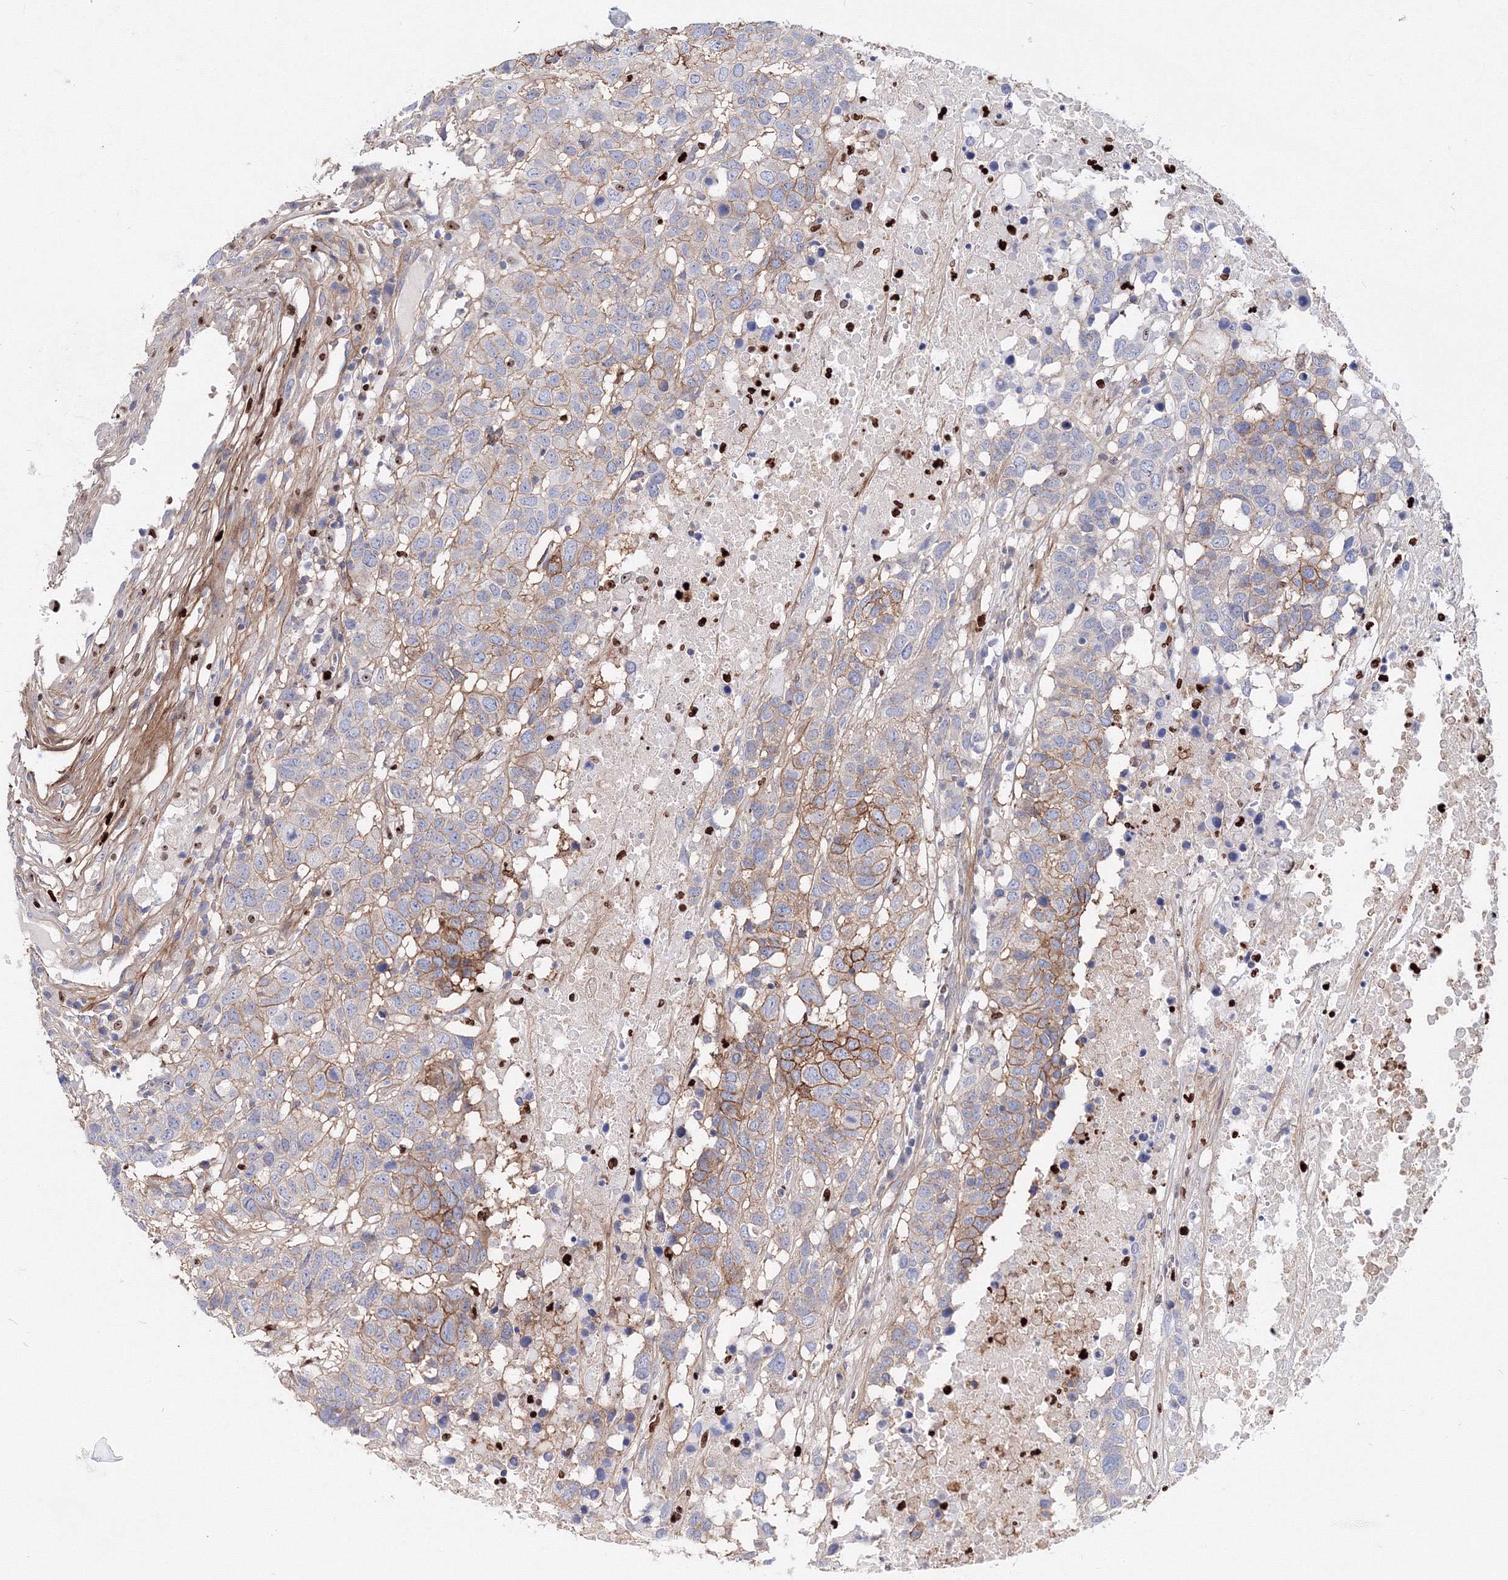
{"staining": {"intensity": "moderate", "quantity": "<25%", "location": "cytoplasmic/membranous"}, "tissue": "head and neck cancer", "cell_type": "Tumor cells", "image_type": "cancer", "snomed": [{"axis": "morphology", "description": "Squamous cell carcinoma, NOS"}, {"axis": "topography", "description": "Head-Neck"}], "caption": "Head and neck cancer stained with a protein marker displays moderate staining in tumor cells.", "gene": "C11orf52", "patient": {"sex": "male", "age": 66}}